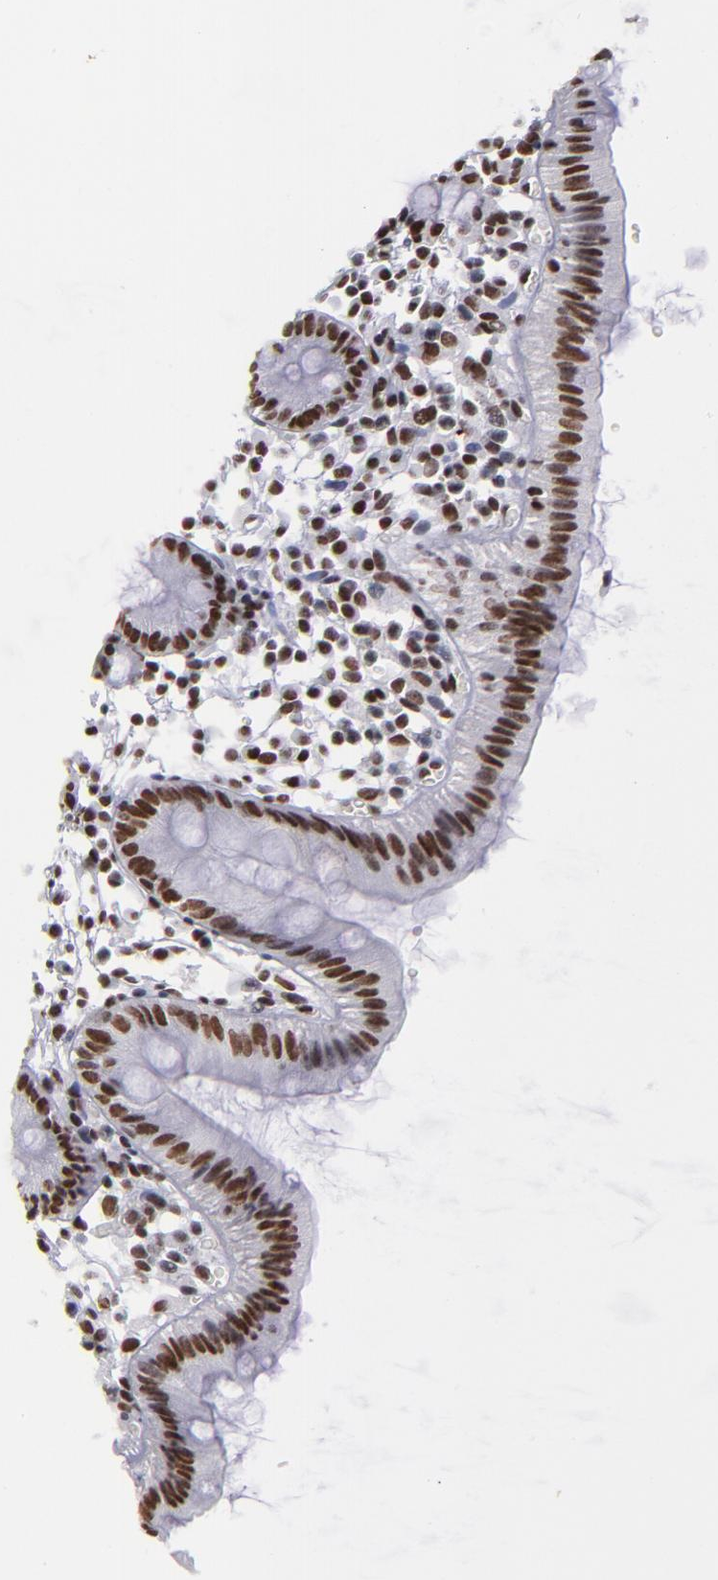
{"staining": {"intensity": "moderate", "quantity": ">75%", "location": "nuclear"}, "tissue": "colon", "cell_type": "Endothelial cells", "image_type": "normal", "snomed": [{"axis": "morphology", "description": "Normal tissue, NOS"}, {"axis": "topography", "description": "Colon"}], "caption": "IHC photomicrograph of benign colon stained for a protein (brown), which displays medium levels of moderate nuclear staining in approximately >75% of endothelial cells.", "gene": "TERF2", "patient": {"sex": "male", "age": 14}}